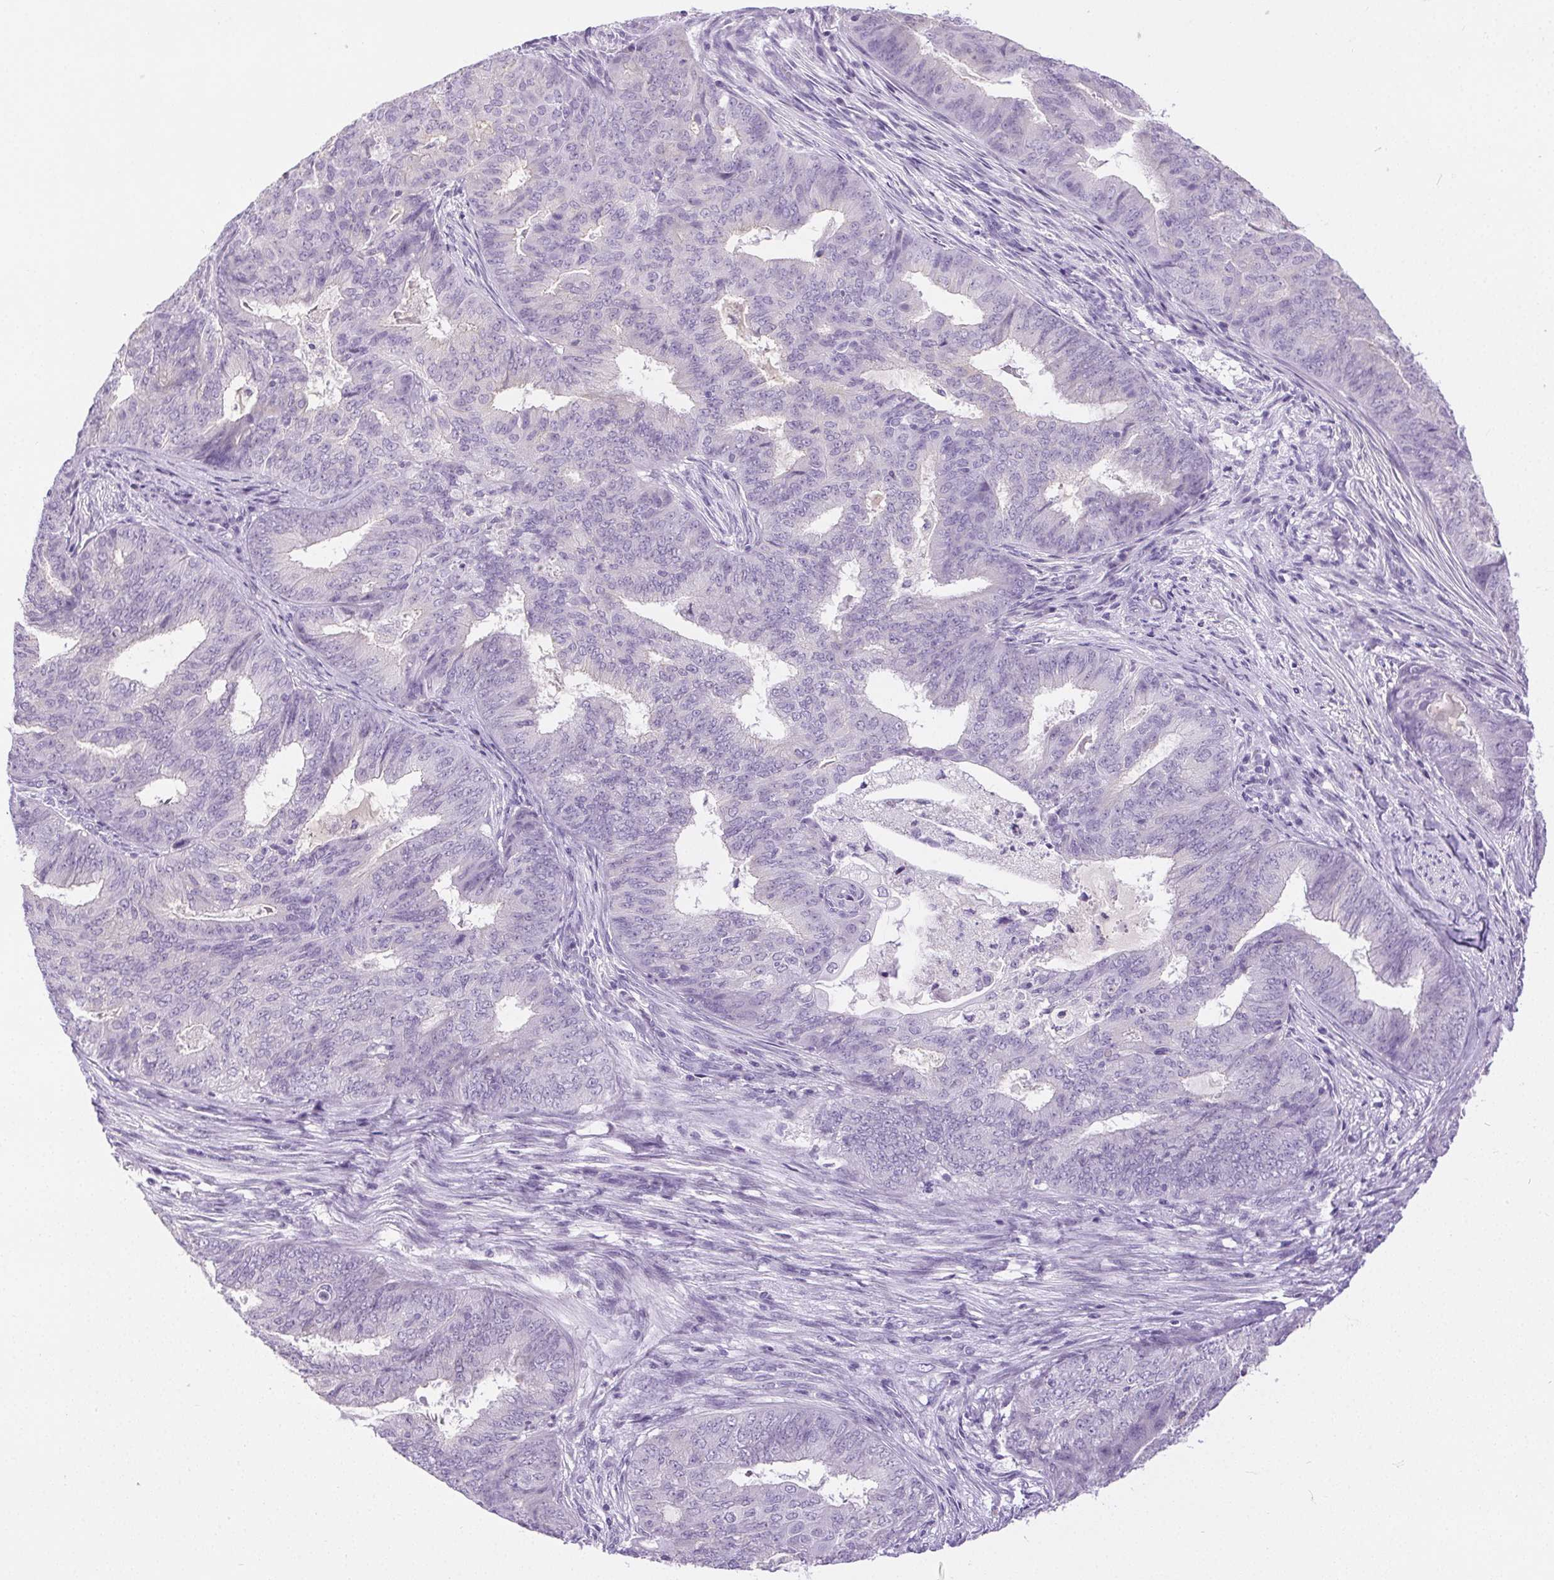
{"staining": {"intensity": "negative", "quantity": "none", "location": "none"}, "tissue": "endometrial cancer", "cell_type": "Tumor cells", "image_type": "cancer", "snomed": [{"axis": "morphology", "description": "Adenocarcinoma, NOS"}, {"axis": "topography", "description": "Endometrium"}], "caption": "Endometrial cancer (adenocarcinoma) was stained to show a protein in brown. There is no significant expression in tumor cells. (DAB (3,3'-diaminobenzidine) immunohistochemistry (IHC), high magnification).", "gene": "C20orf85", "patient": {"sex": "female", "age": 62}}